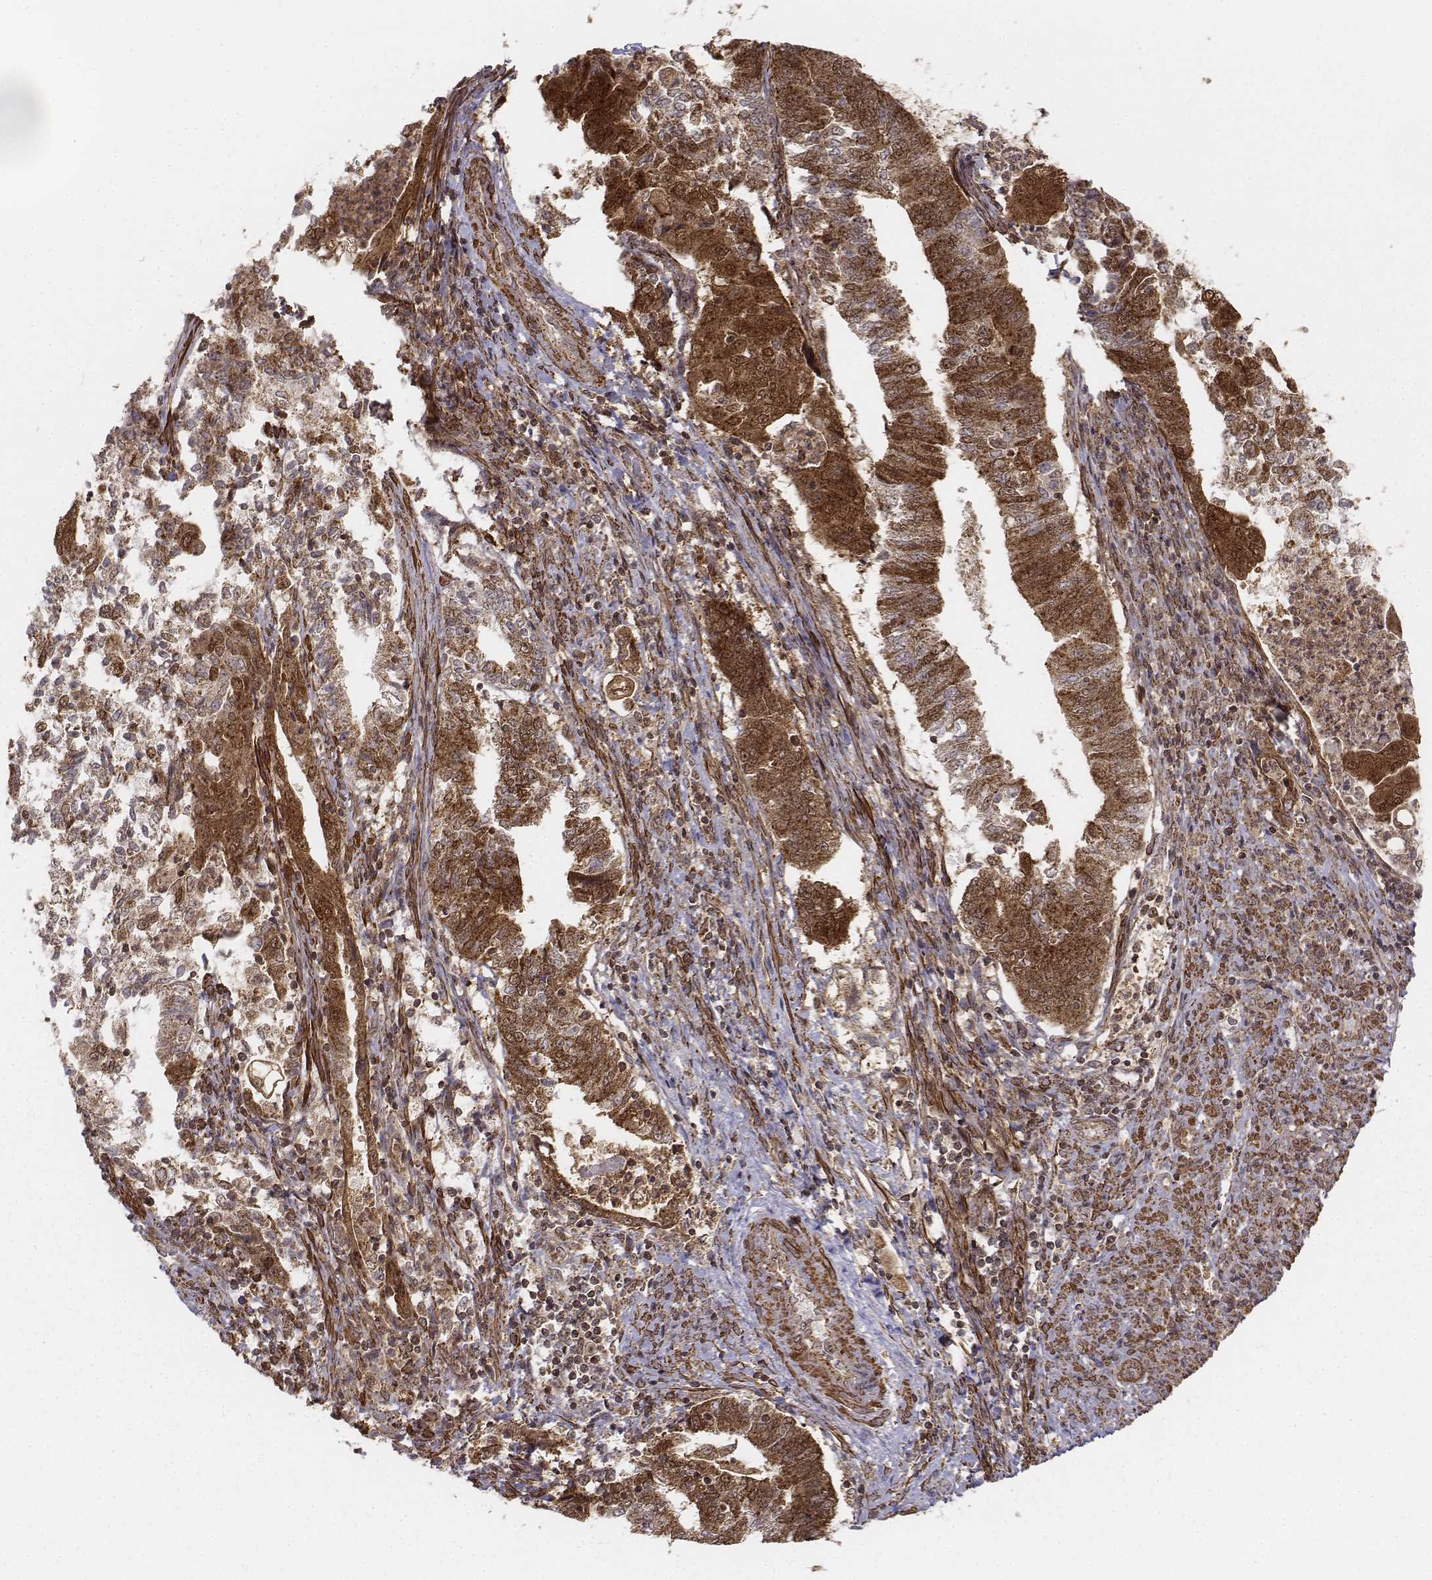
{"staining": {"intensity": "moderate", "quantity": ">75%", "location": "cytoplasmic/membranous,nuclear"}, "tissue": "endometrial cancer", "cell_type": "Tumor cells", "image_type": "cancer", "snomed": [{"axis": "morphology", "description": "Adenocarcinoma, NOS"}, {"axis": "topography", "description": "Endometrium"}], "caption": "Protein expression by immunohistochemistry (IHC) demonstrates moderate cytoplasmic/membranous and nuclear positivity in approximately >75% of tumor cells in endometrial adenocarcinoma.", "gene": "ZFYVE19", "patient": {"sex": "female", "age": 65}}